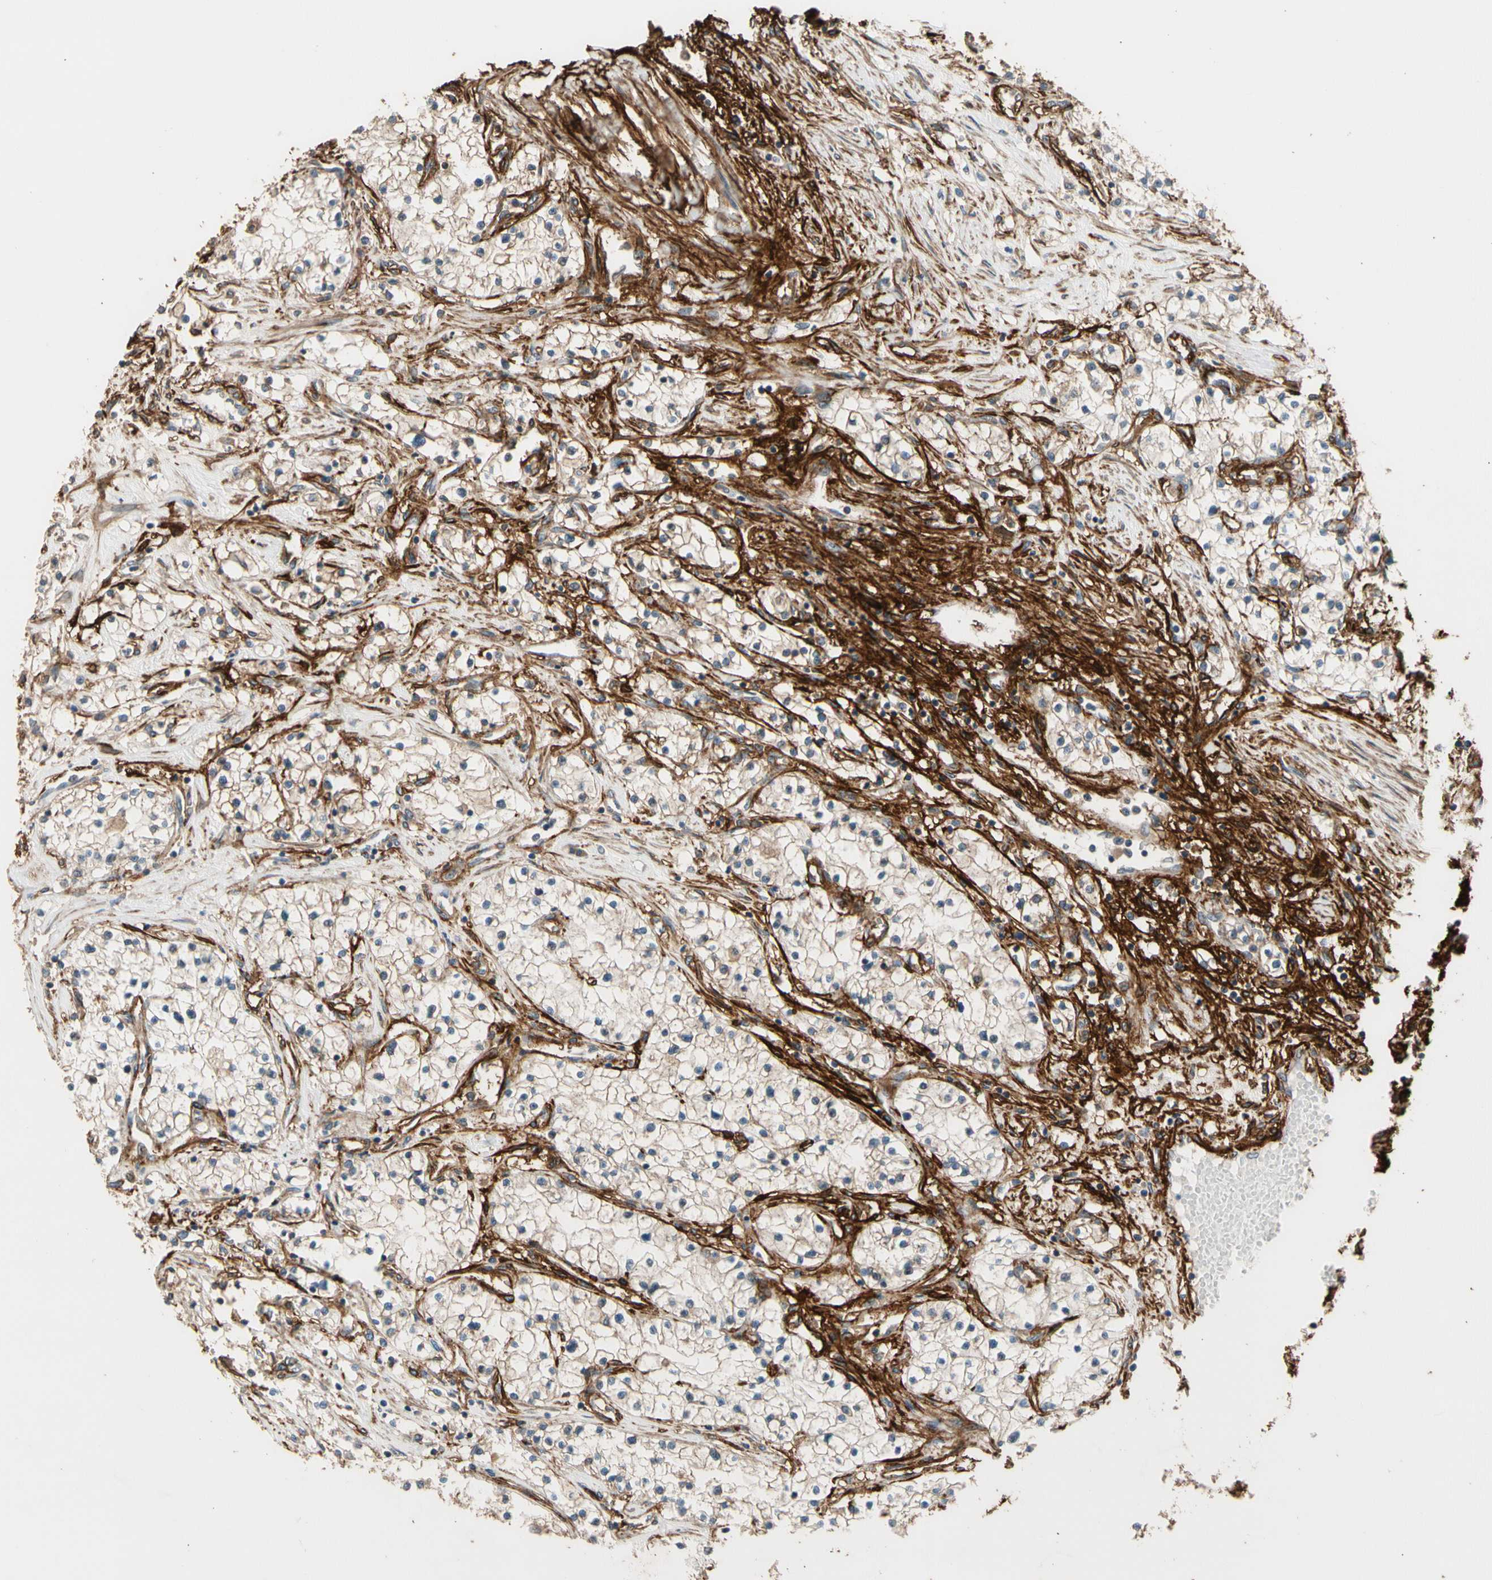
{"staining": {"intensity": "weak", "quantity": "<25%", "location": "cytoplasmic/membranous"}, "tissue": "renal cancer", "cell_type": "Tumor cells", "image_type": "cancer", "snomed": [{"axis": "morphology", "description": "Adenocarcinoma, NOS"}, {"axis": "topography", "description": "Kidney"}], "caption": "A histopathology image of renal cancer stained for a protein demonstrates no brown staining in tumor cells.", "gene": "SUSD2", "patient": {"sex": "male", "age": 68}}